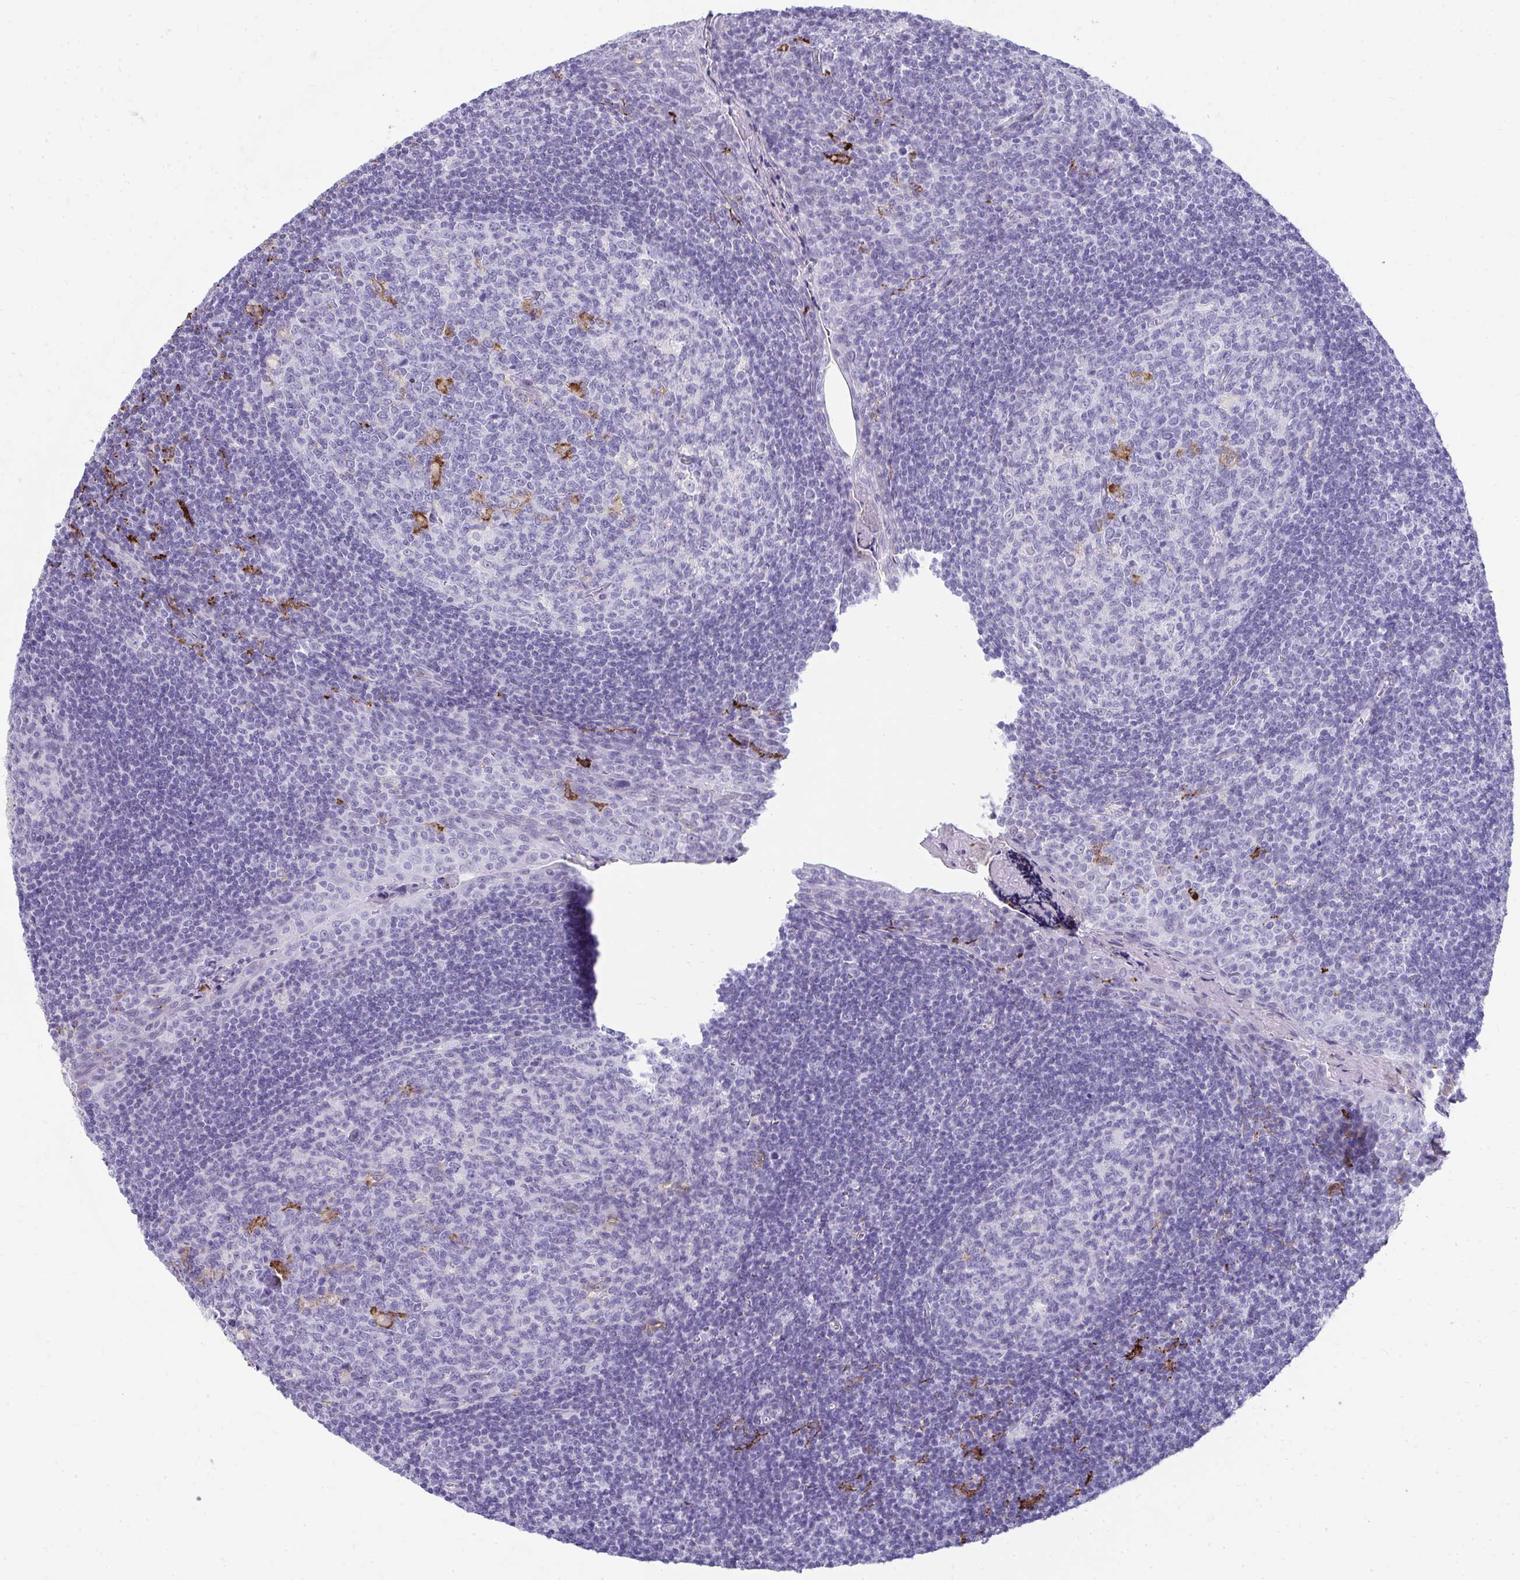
{"staining": {"intensity": "strong", "quantity": "<25%", "location": "cytoplasmic/membranous"}, "tissue": "tonsil", "cell_type": "Germinal center cells", "image_type": "normal", "snomed": [{"axis": "morphology", "description": "Normal tissue, NOS"}, {"axis": "morphology", "description": "Inflammation, NOS"}, {"axis": "topography", "description": "Tonsil"}], "caption": "Protein staining reveals strong cytoplasmic/membranous positivity in approximately <25% of germinal center cells in unremarkable tonsil. (DAB IHC, brown staining for protein, blue staining for nuclei).", "gene": "CD163", "patient": {"sex": "female", "age": 31}}